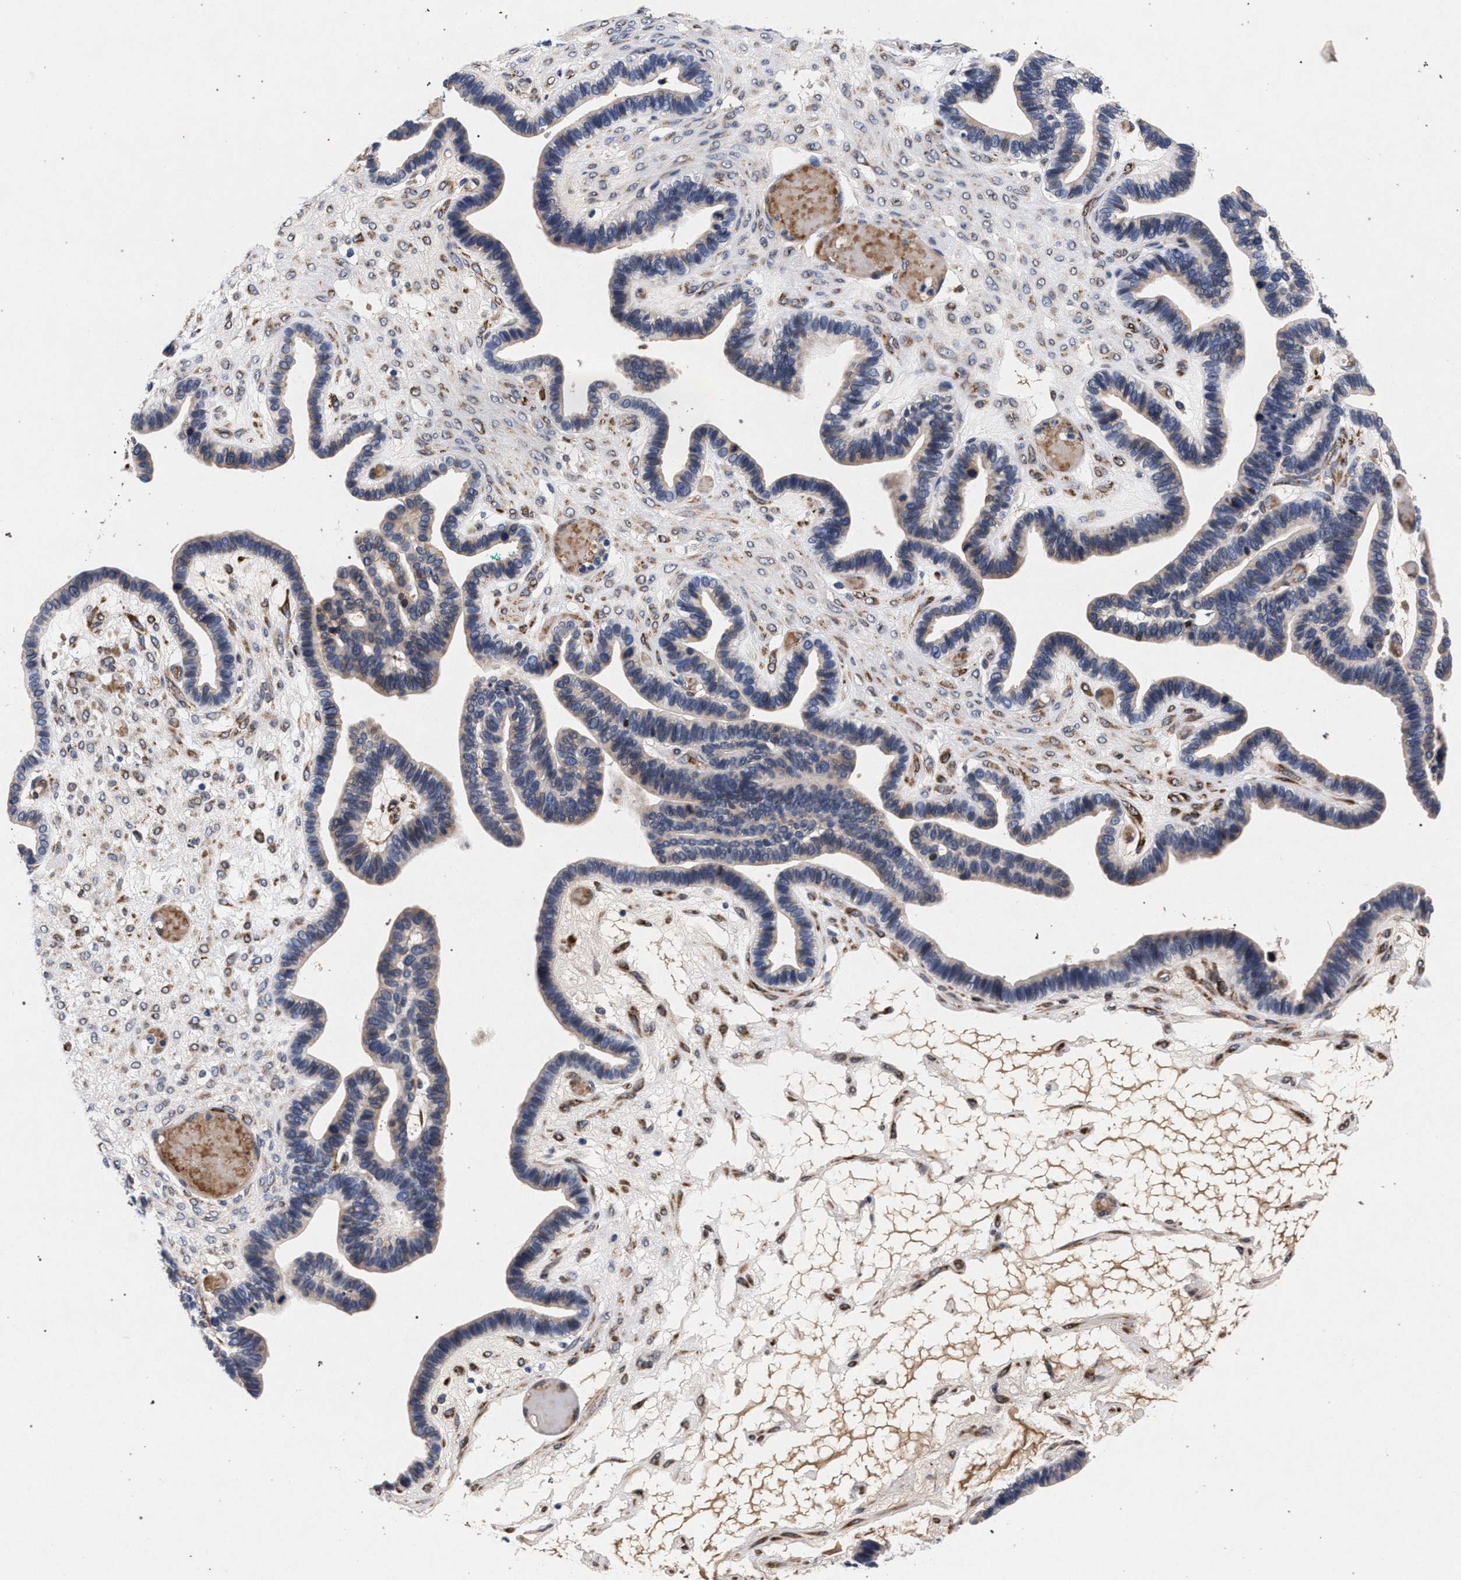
{"staining": {"intensity": "negative", "quantity": "none", "location": "none"}, "tissue": "ovarian cancer", "cell_type": "Tumor cells", "image_type": "cancer", "snomed": [{"axis": "morphology", "description": "Cystadenocarcinoma, serous, NOS"}, {"axis": "topography", "description": "Ovary"}], "caption": "Immunohistochemical staining of serous cystadenocarcinoma (ovarian) reveals no significant staining in tumor cells.", "gene": "NEK7", "patient": {"sex": "female", "age": 56}}